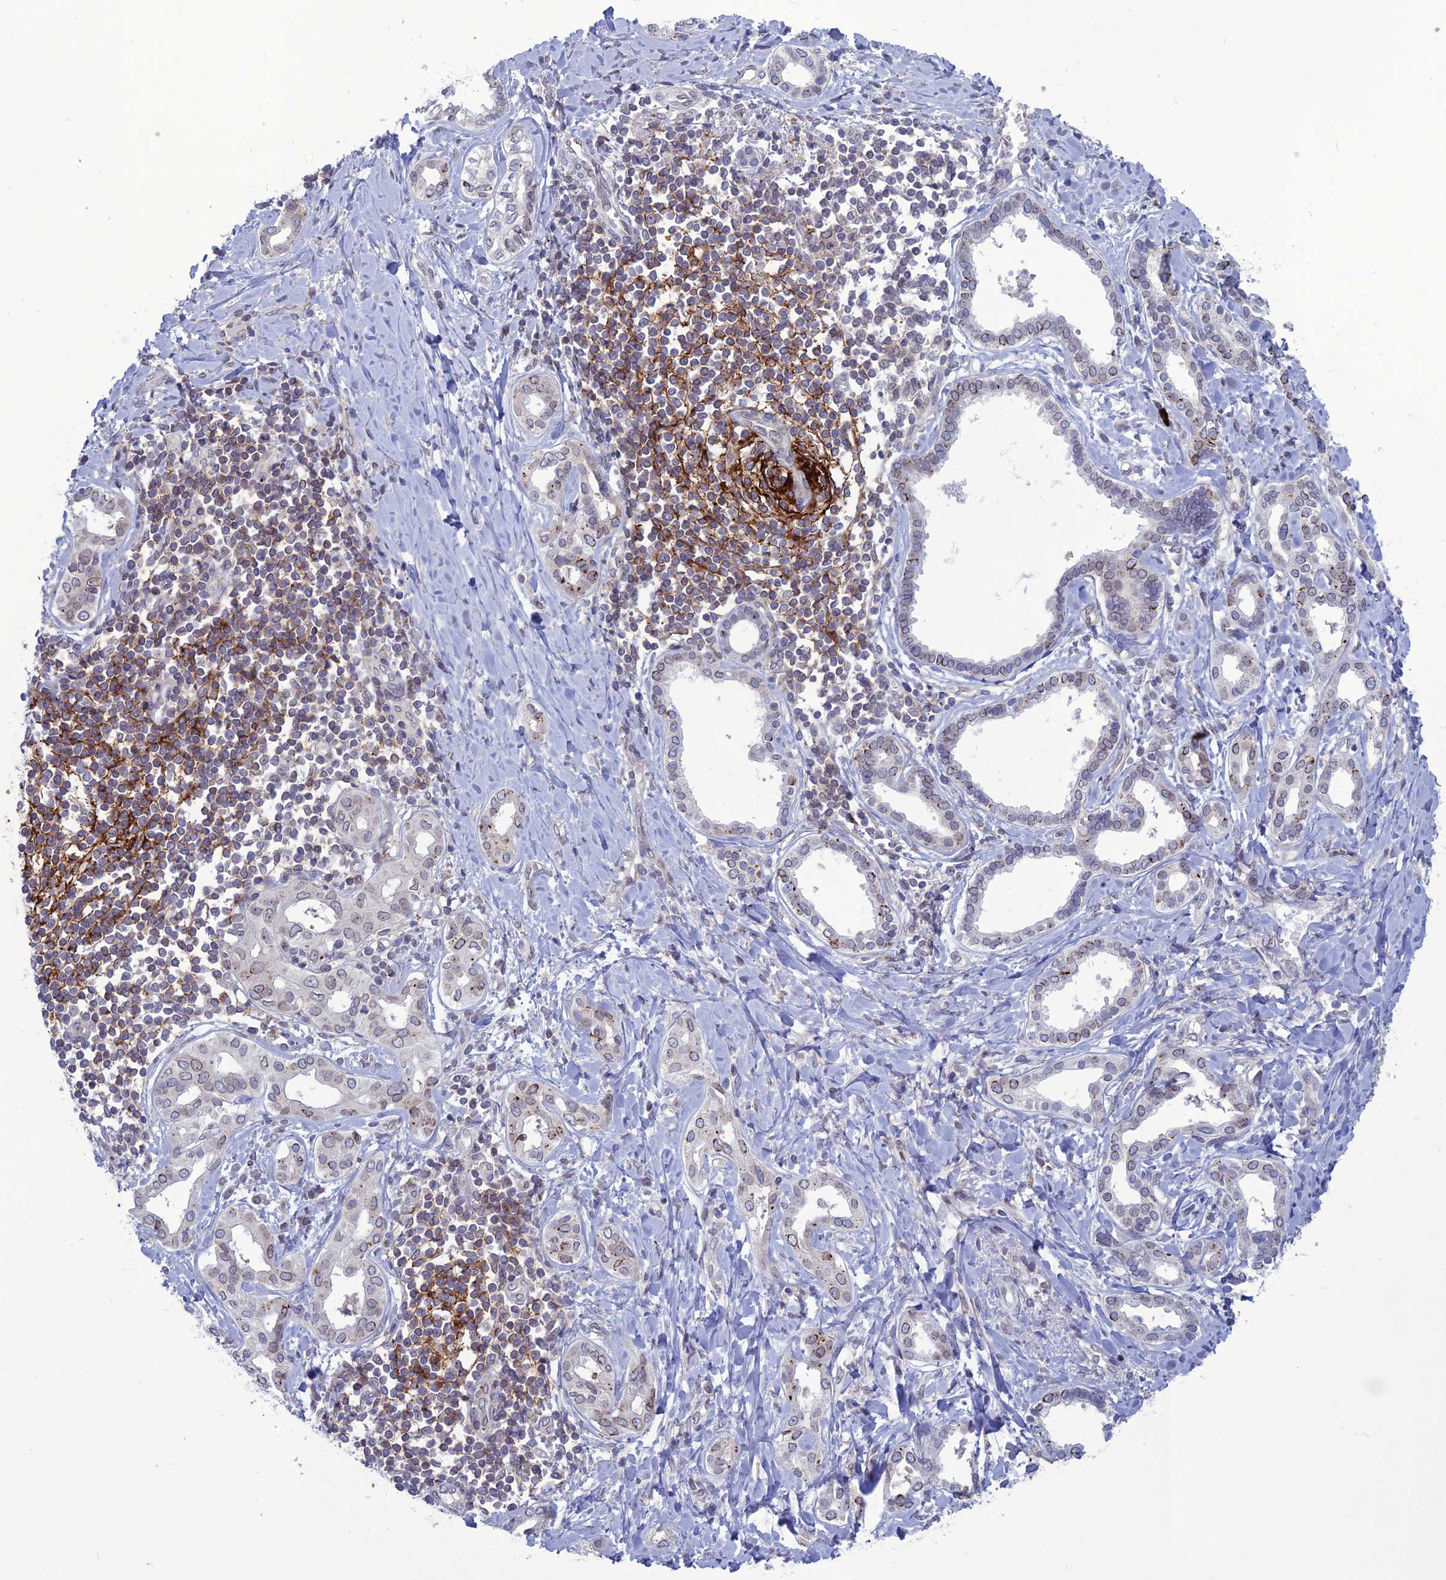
{"staining": {"intensity": "weak", "quantity": ">75%", "location": "cytoplasmic/membranous,nuclear"}, "tissue": "liver cancer", "cell_type": "Tumor cells", "image_type": "cancer", "snomed": [{"axis": "morphology", "description": "Cholangiocarcinoma"}, {"axis": "topography", "description": "Liver"}], "caption": "Human liver cancer stained for a protein (brown) exhibits weak cytoplasmic/membranous and nuclear positive staining in approximately >75% of tumor cells.", "gene": "WDR46", "patient": {"sex": "female", "age": 77}}